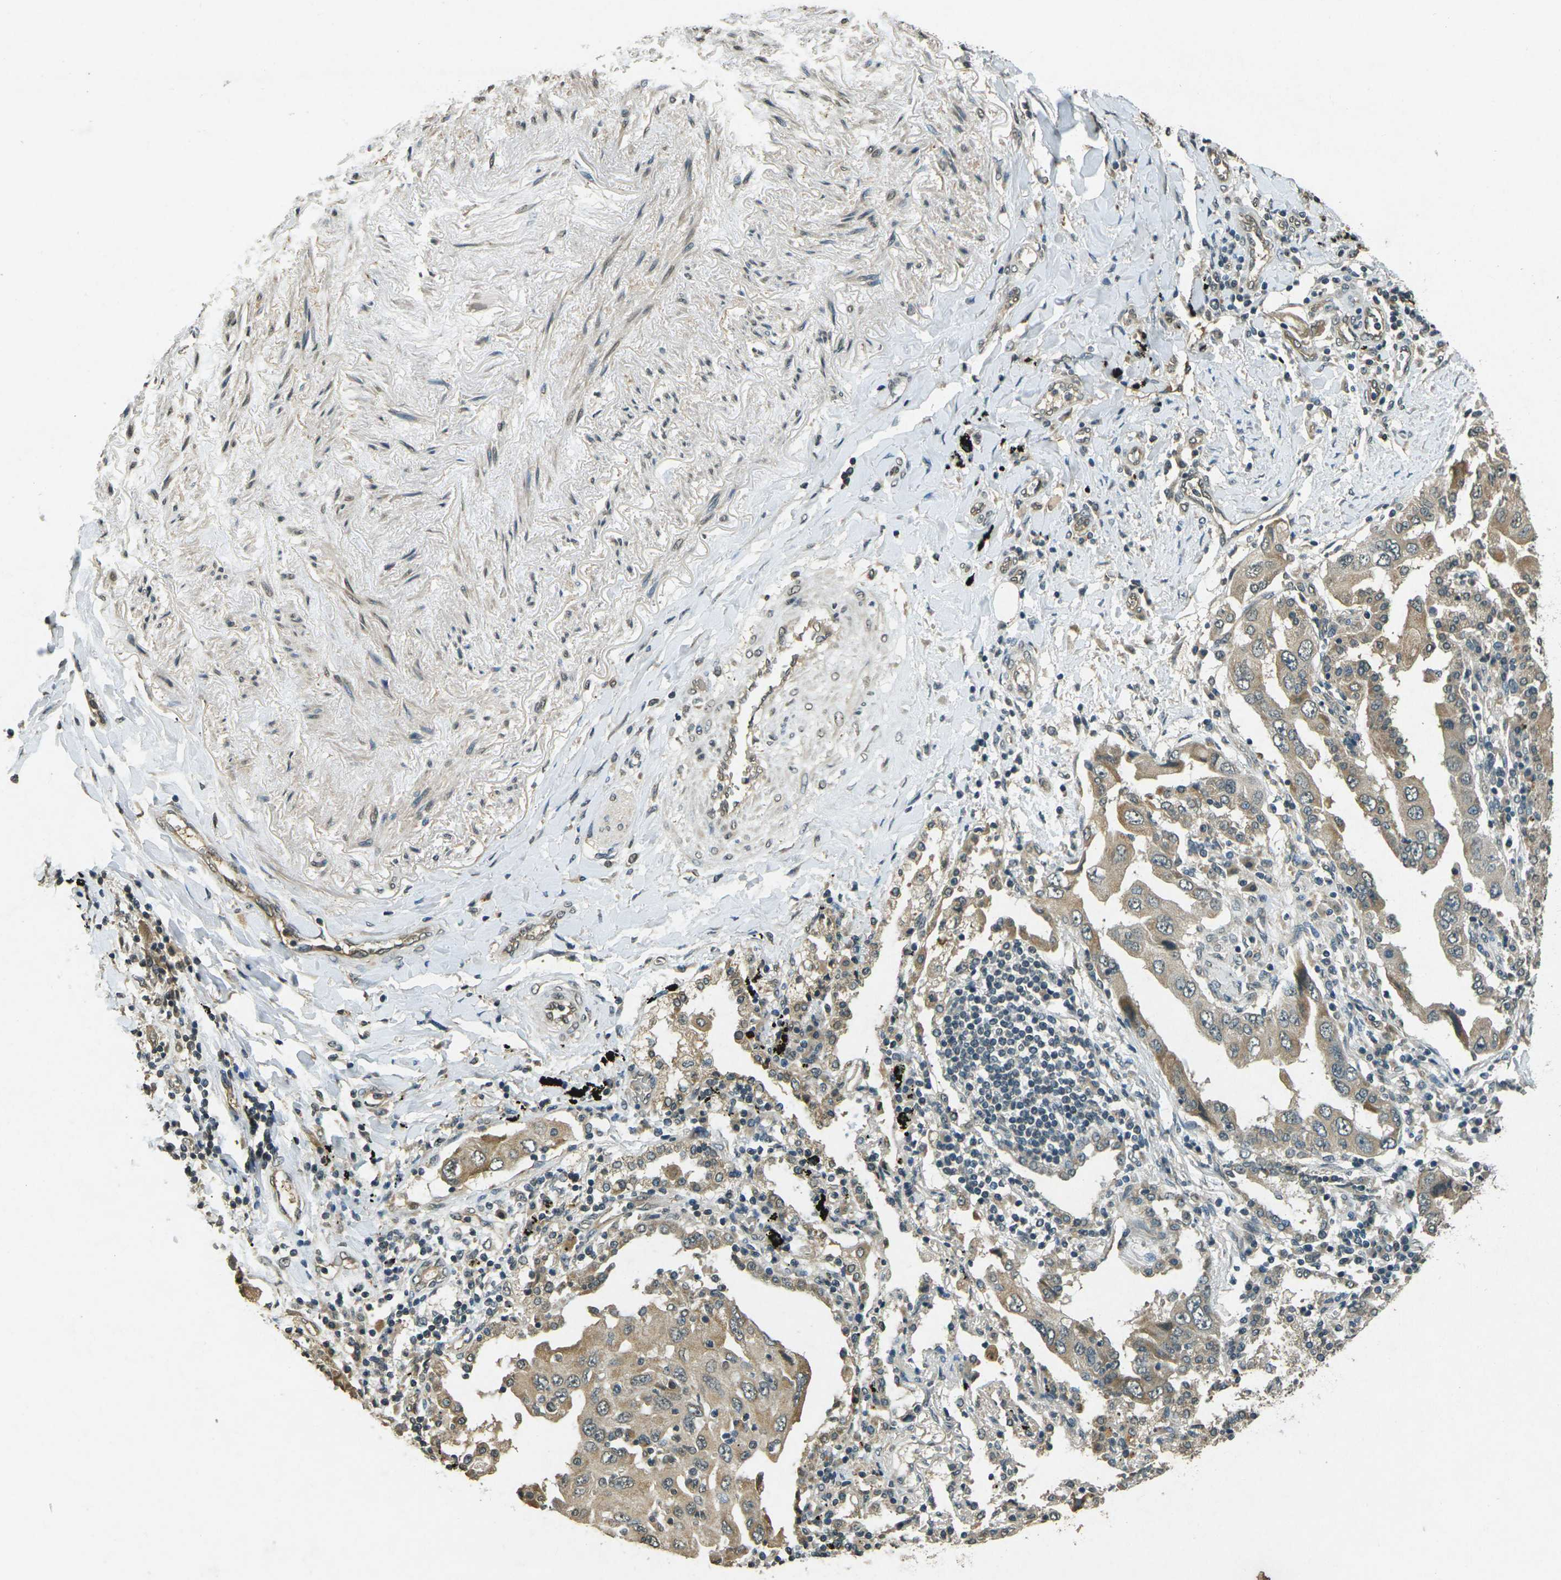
{"staining": {"intensity": "moderate", "quantity": ">75%", "location": "cytoplasmic/membranous"}, "tissue": "lung cancer", "cell_type": "Tumor cells", "image_type": "cancer", "snomed": [{"axis": "morphology", "description": "Adenocarcinoma, NOS"}, {"axis": "topography", "description": "Lung"}], "caption": "Immunohistochemical staining of lung cancer displays medium levels of moderate cytoplasmic/membranous protein staining in about >75% of tumor cells.", "gene": "PDE2A", "patient": {"sex": "female", "age": 65}}